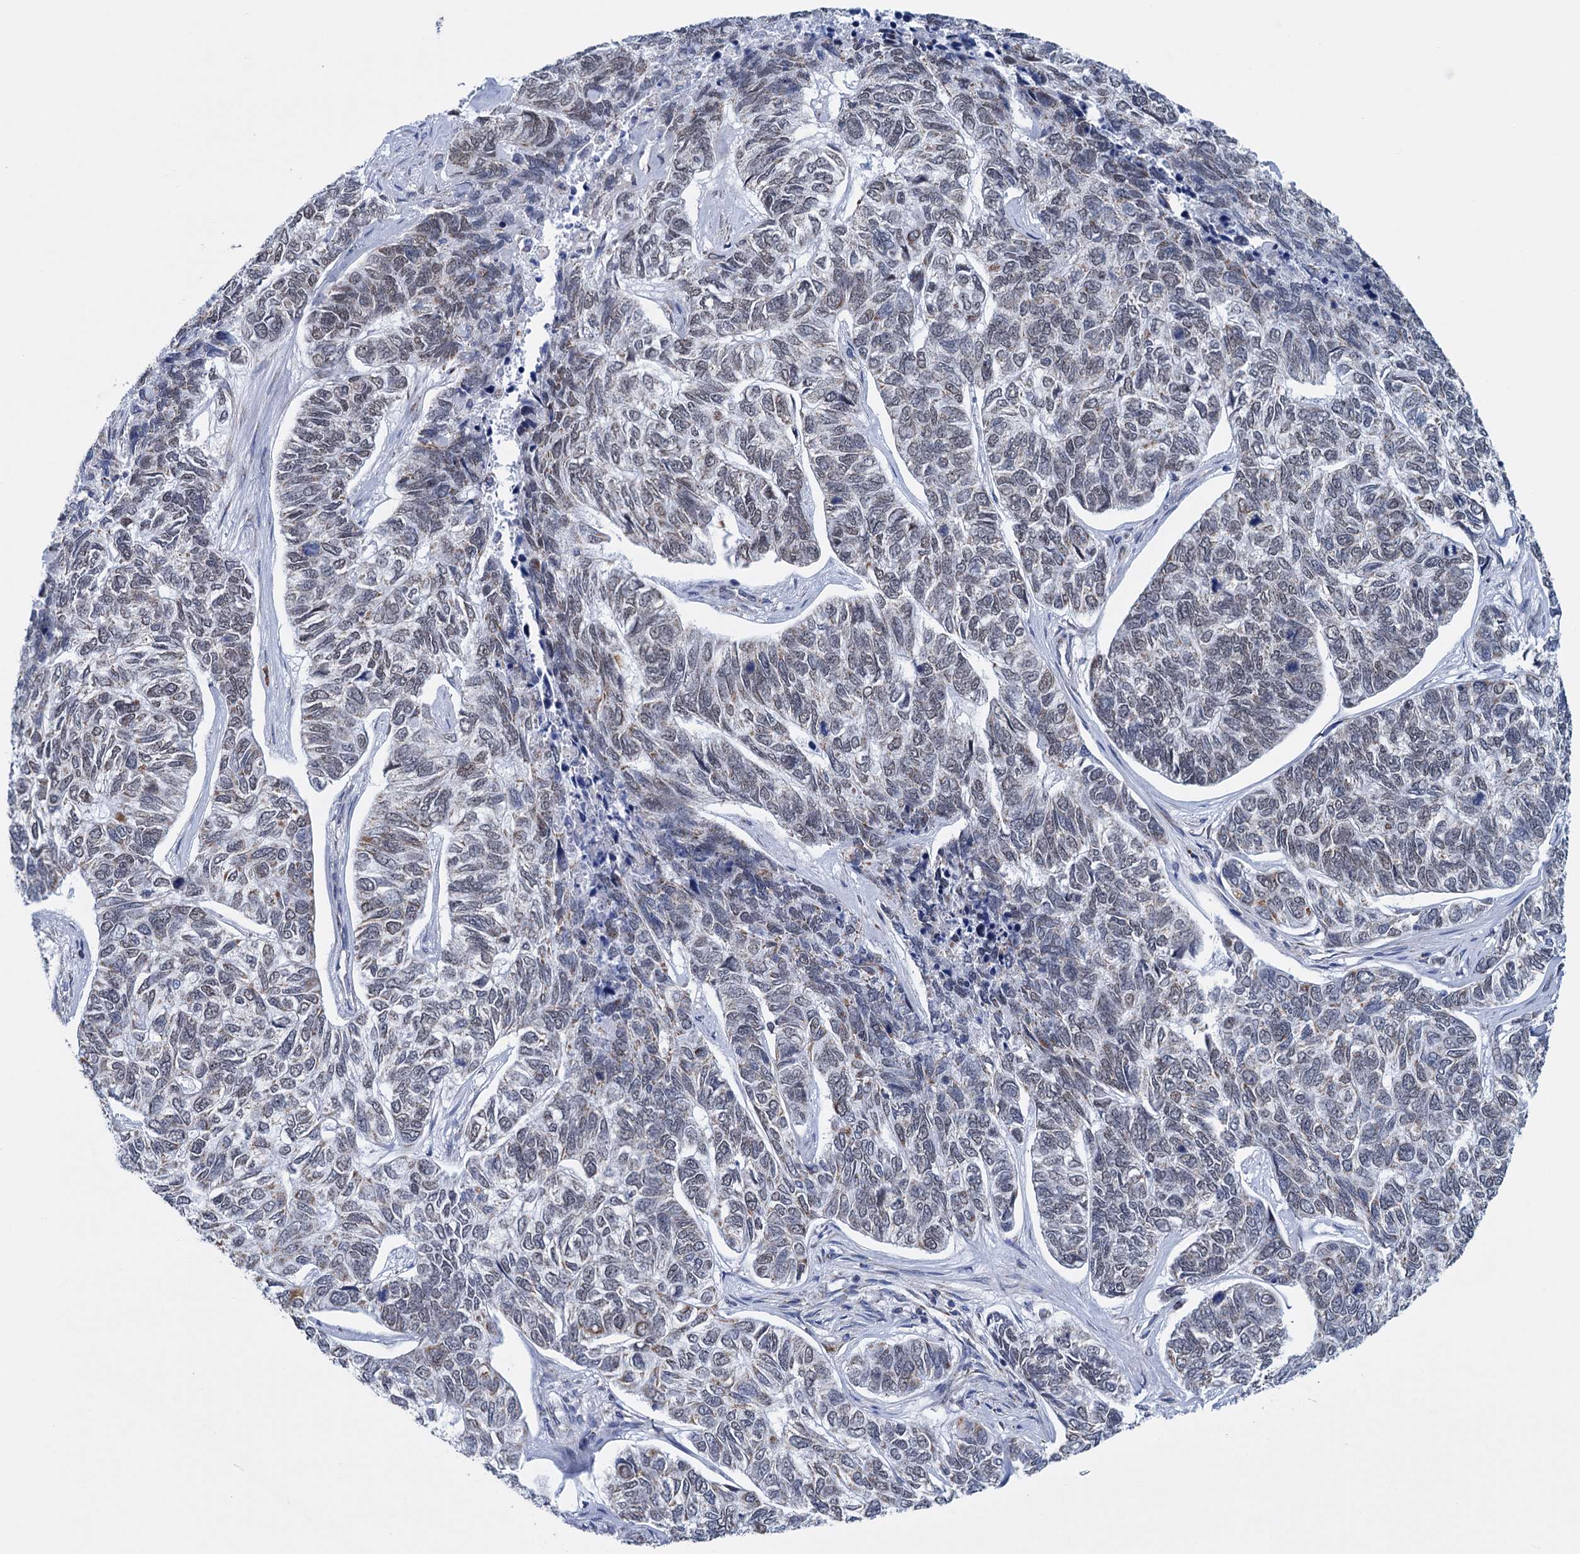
{"staining": {"intensity": "moderate", "quantity": "25%-75%", "location": "nuclear"}, "tissue": "skin cancer", "cell_type": "Tumor cells", "image_type": "cancer", "snomed": [{"axis": "morphology", "description": "Basal cell carcinoma"}, {"axis": "topography", "description": "Skin"}], "caption": "Immunohistochemistry (IHC) photomicrograph of skin basal cell carcinoma stained for a protein (brown), which demonstrates medium levels of moderate nuclear expression in approximately 25%-75% of tumor cells.", "gene": "MORN3", "patient": {"sex": "female", "age": 65}}